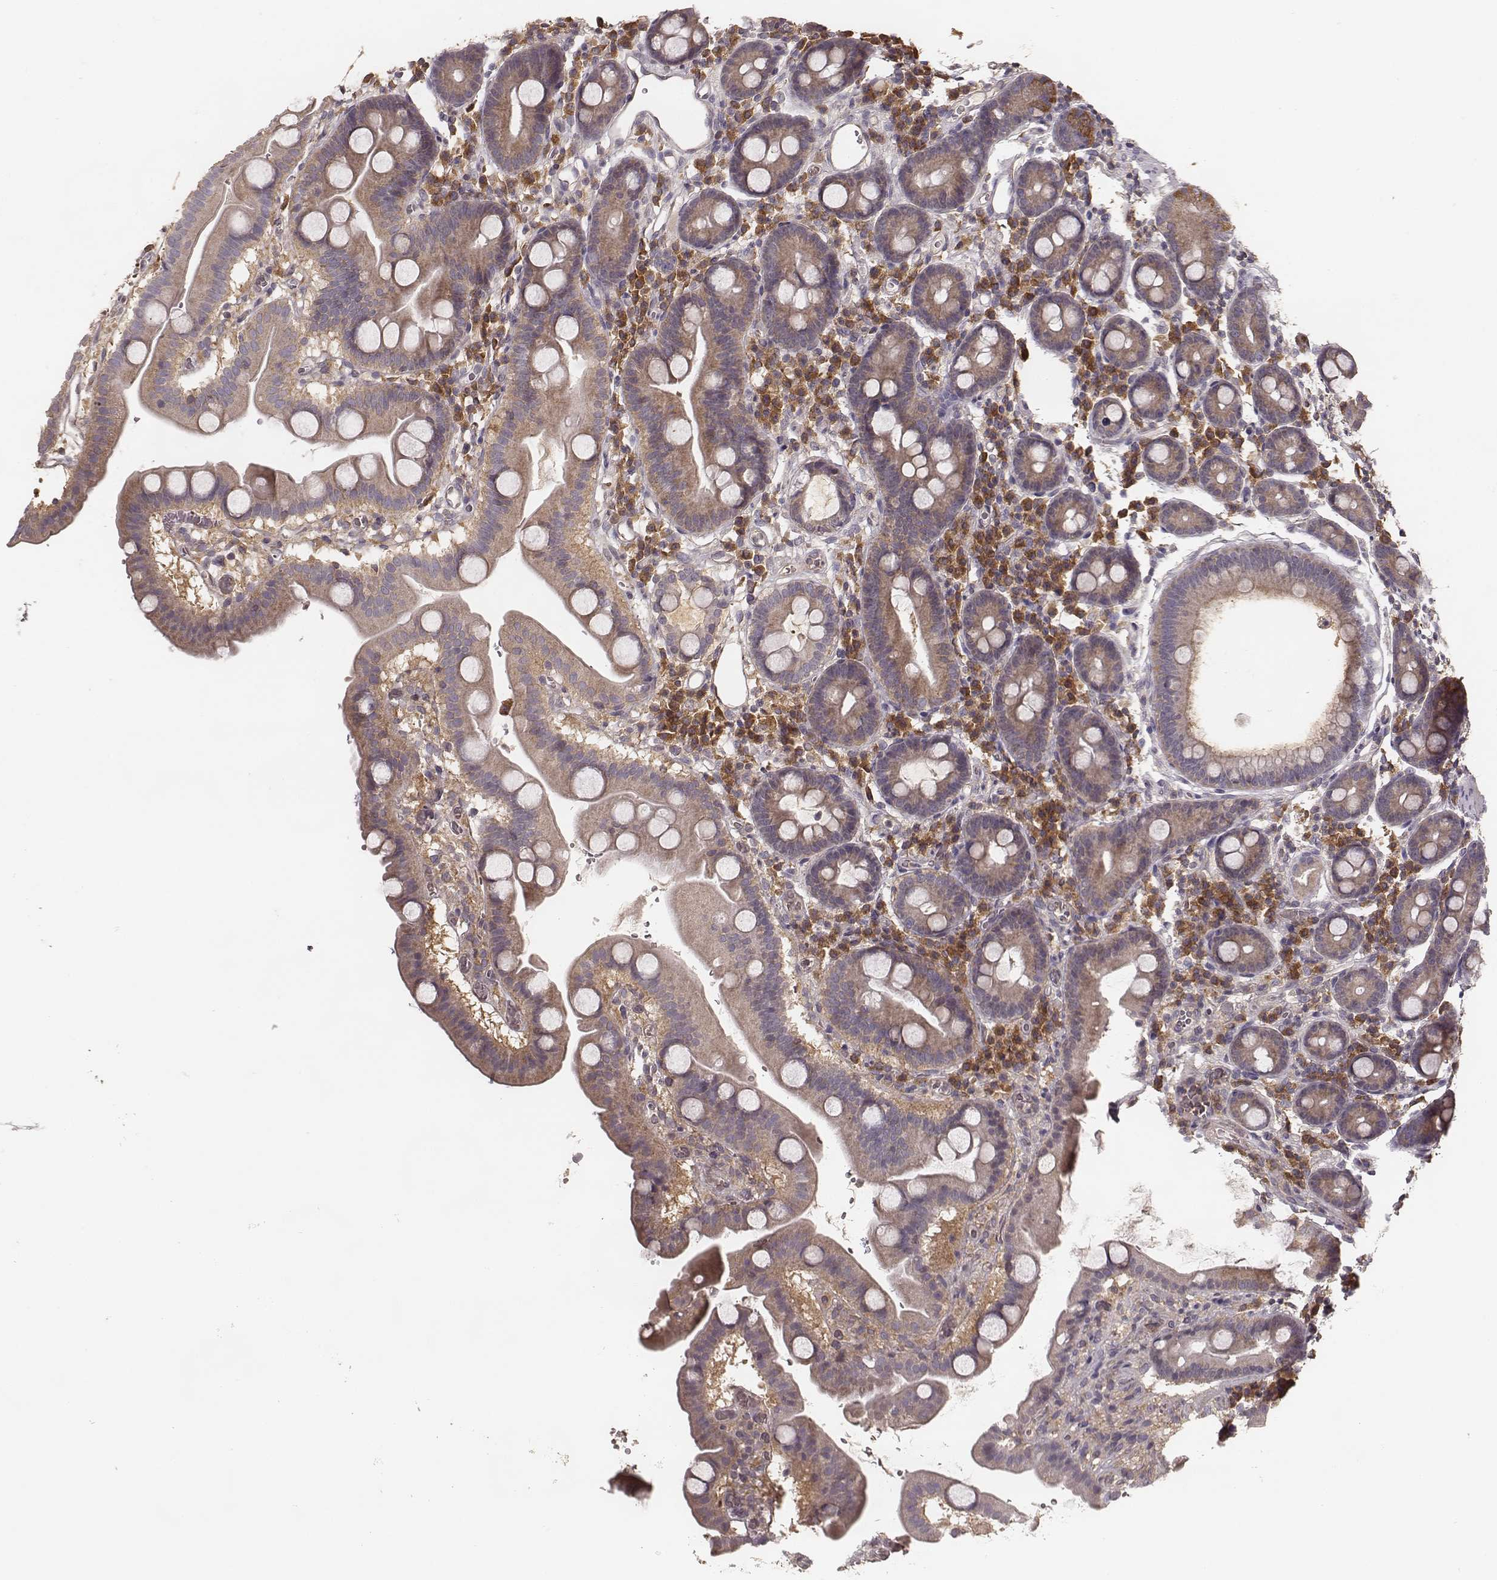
{"staining": {"intensity": "weak", "quantity": "25%-75%", "location": "cytoplasmic/membranous"}, "tissue": "duodenum", "cell_type": "Glandular cells", "image_type": "normal", "snomed": [{"axis": "morphology", "description": "Normal tissue, NOS"}, {"axis": "topography", "description": "Duodenum"}], "caption": "IHC image of benign duodenum stained for a protein (brown), which demonstrates low levels of weak cytoplasmic/membranous positivity in approximately 25%-75% of glandular cells.", "gene": "CARS1", "patient": {"sex": "male", "age": 59}}